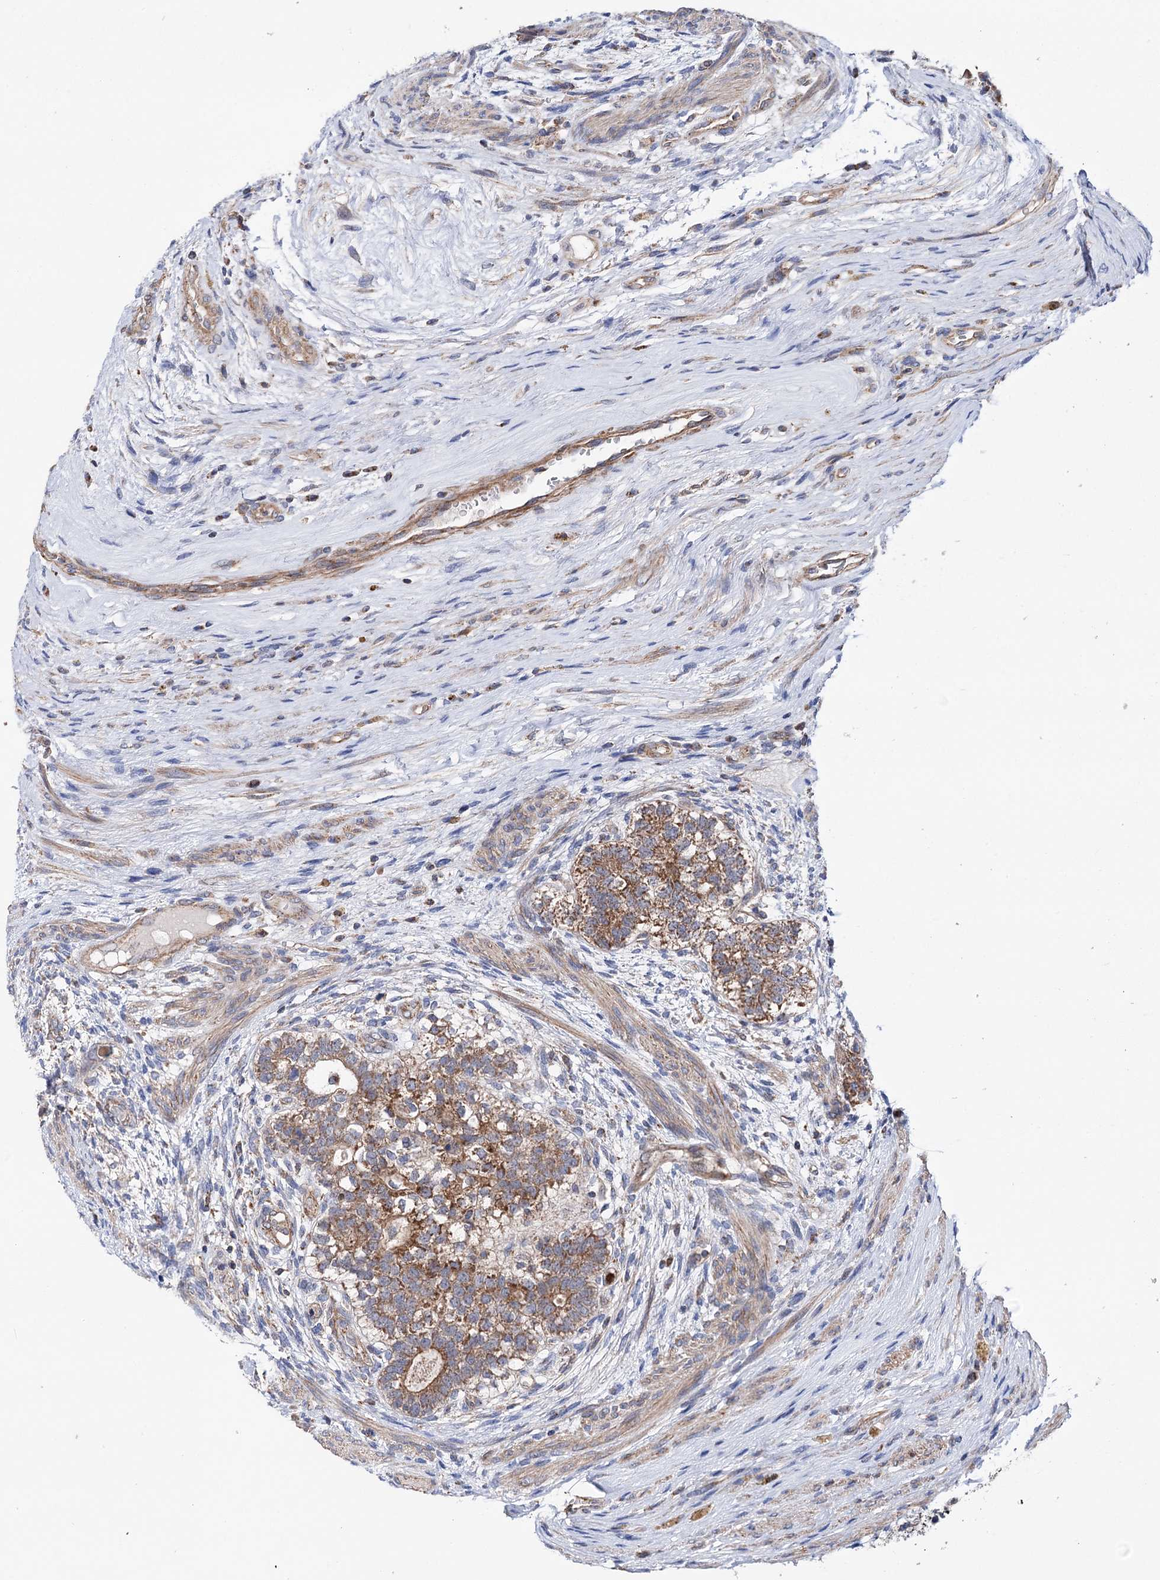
{"staining": {"intensity": "moderate", "quantity": ">75%", "location": "cytoplasmic/membranous"}, "tissue": "testis cancer", "cell_type": "Tumor cells", "image_type": "cancer", "snomed": [{"axis": "morphology", "description": "Carcinoma, Embryonal, NOS"}, {"axis": "topography", "description": "Testis"}], "caption": "Testis cancer (embryonal carcinoma) was stained to show a protein in brown. There is medium levels of moderate cytoplasmic/membranous expression in approximately >75% of tumor cells.", "gene": "SUCLA2", "patient": {"sex": "male", "age": 26}}